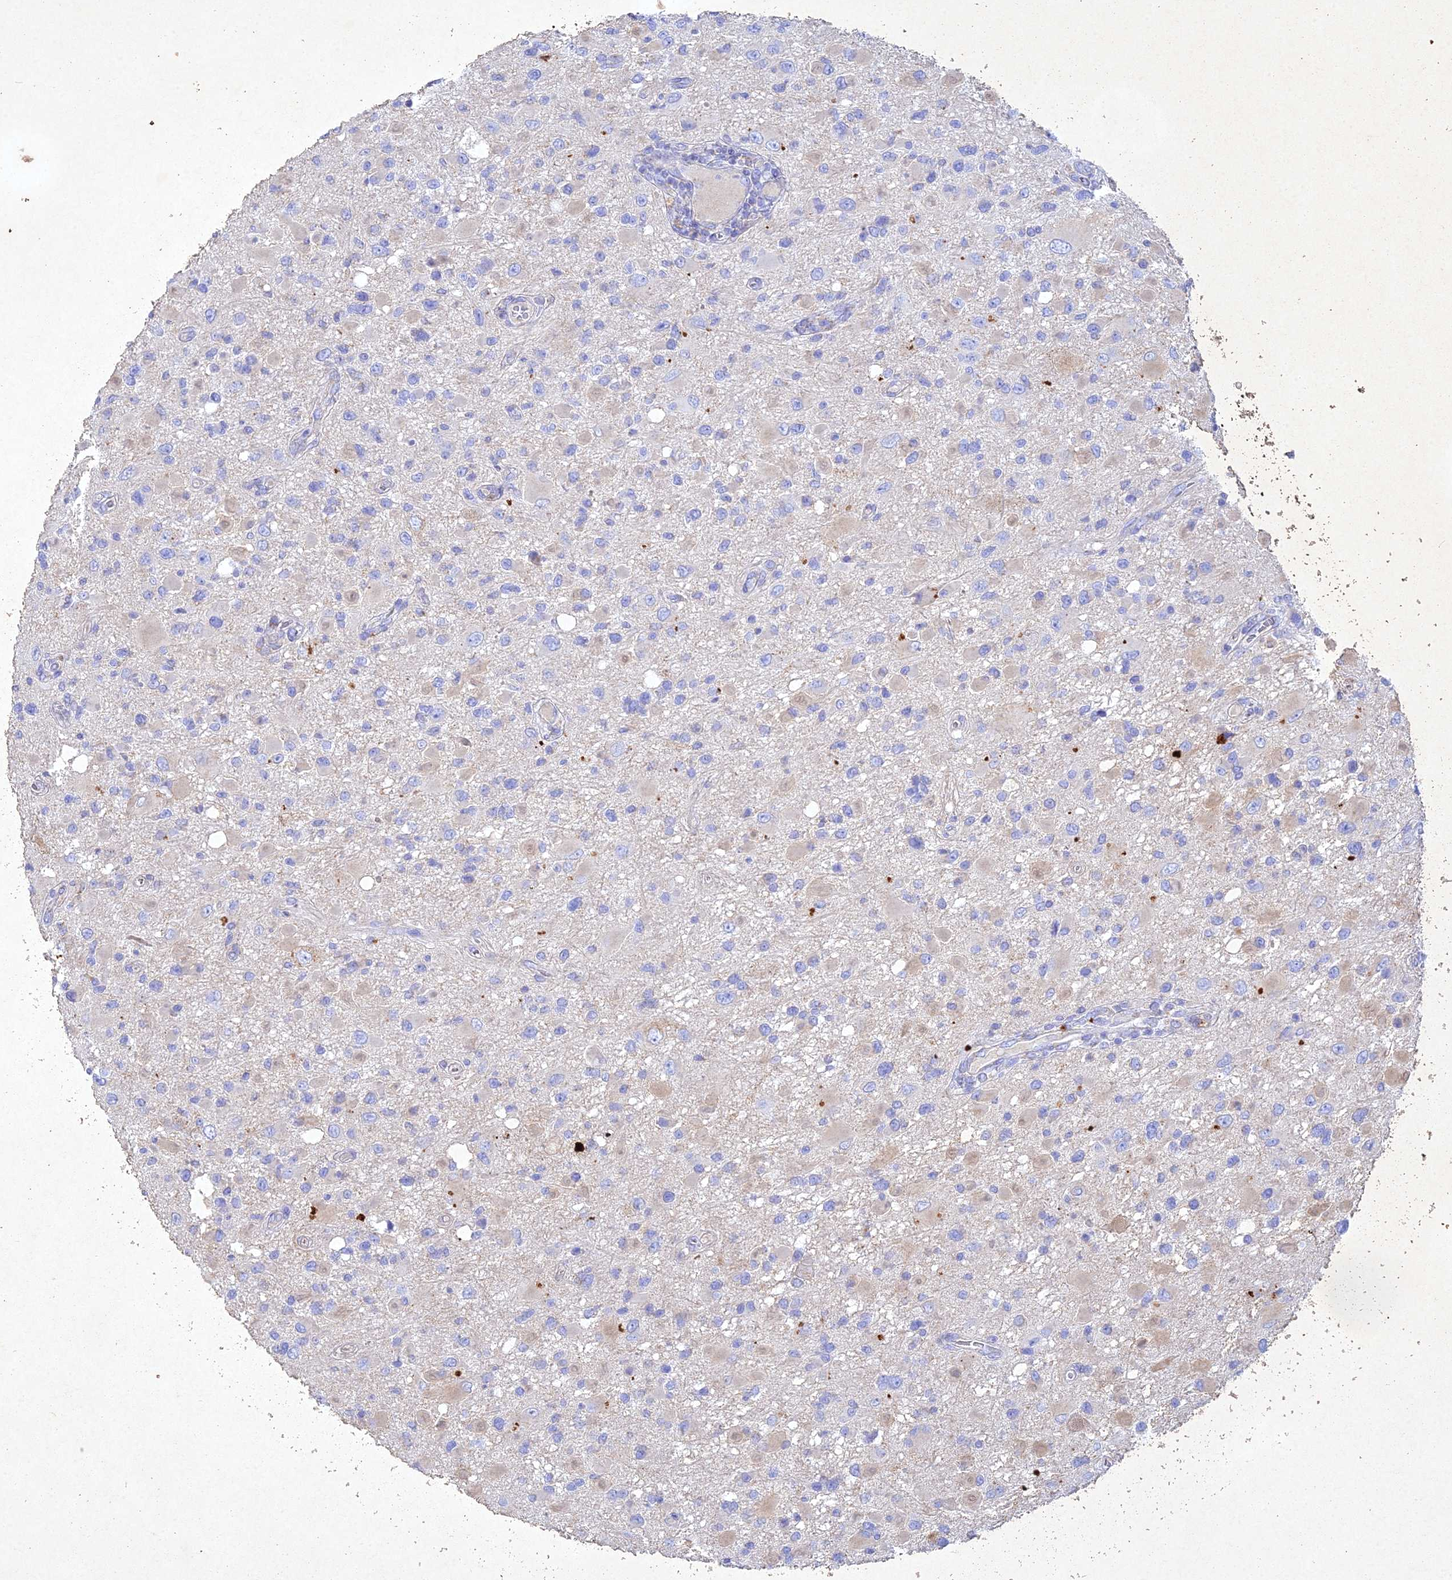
{"staining": {"intensity": "negative", "quantity": "none", "location": "none"}, "tissue": "glioma", "cell_type": "Tumor cells", "image_type": "cancer", "snomed": [{"axis": "morphology", "description": "Glioma, malignant, High grade"}, {"axis": "topography", "description": "Brain"}], "caption": "Malignant glioma (high-grade) stained for a protein using IHC displays no positivity tumor cells.", "gene": "NDUFV1", "patient": {"sex": "male", "age": 53}}